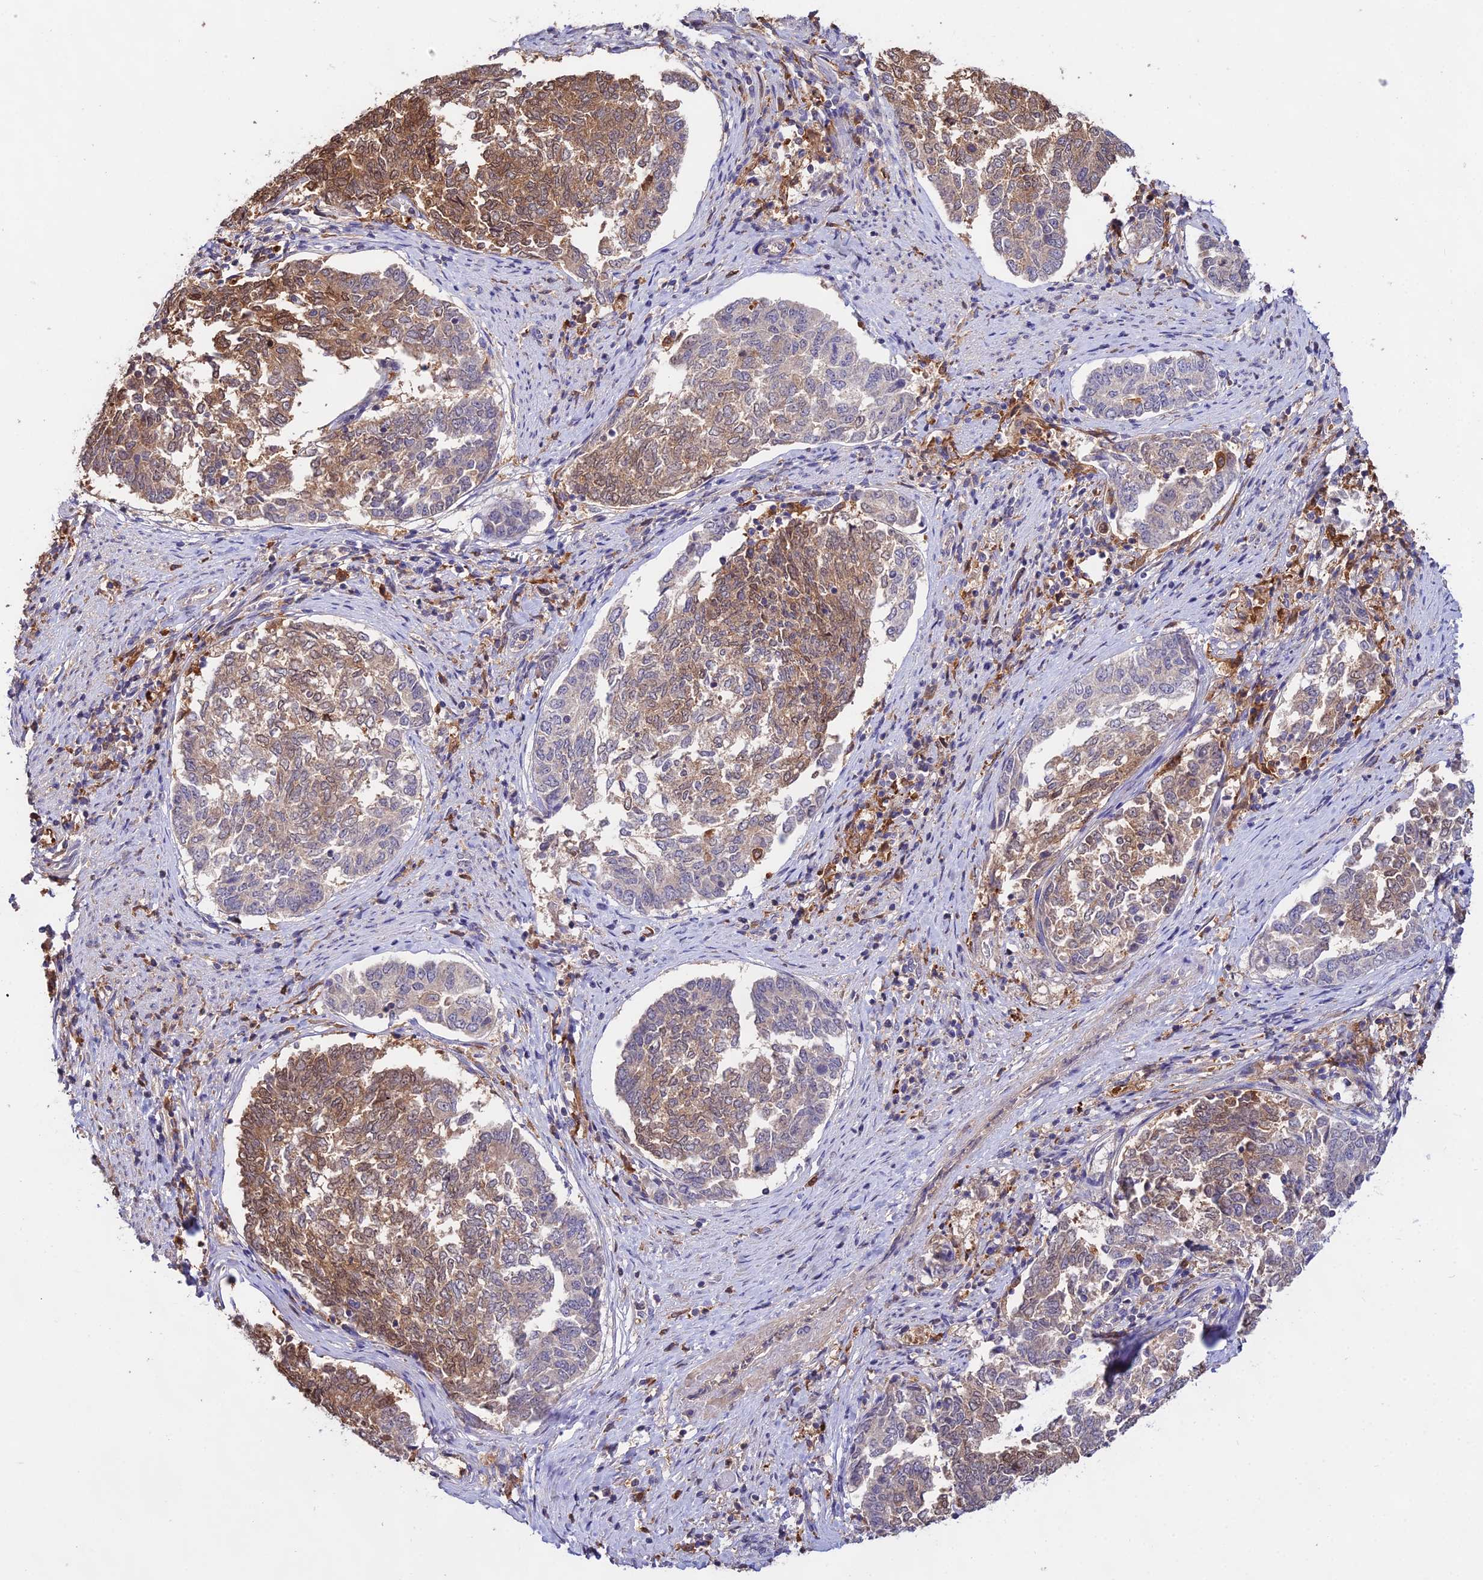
{"staining": {"intensity": "moderate", "quantity": "25%-75%", "location": "cytoplasmic/membranous"}, "tissue": "endometrial cancer", "cell_type": "Tumor cells", "image_type": "cancer", "snomed": [{"axis": "morphology", "description": "Adenocarcinoma, NOS"}, {"axis": "topography", "description": "Endometrium"}], "caption": "A high-resolution photomicrograph shows immunohistochemistry (IHC) staining of endometrial cancer, which demonstrates moderate cytoplasmic/membranous expression in approximately 25%-75% of tumor cells.", "gene": "FBP1", "patient": {"sex": "female", "age": 80}}